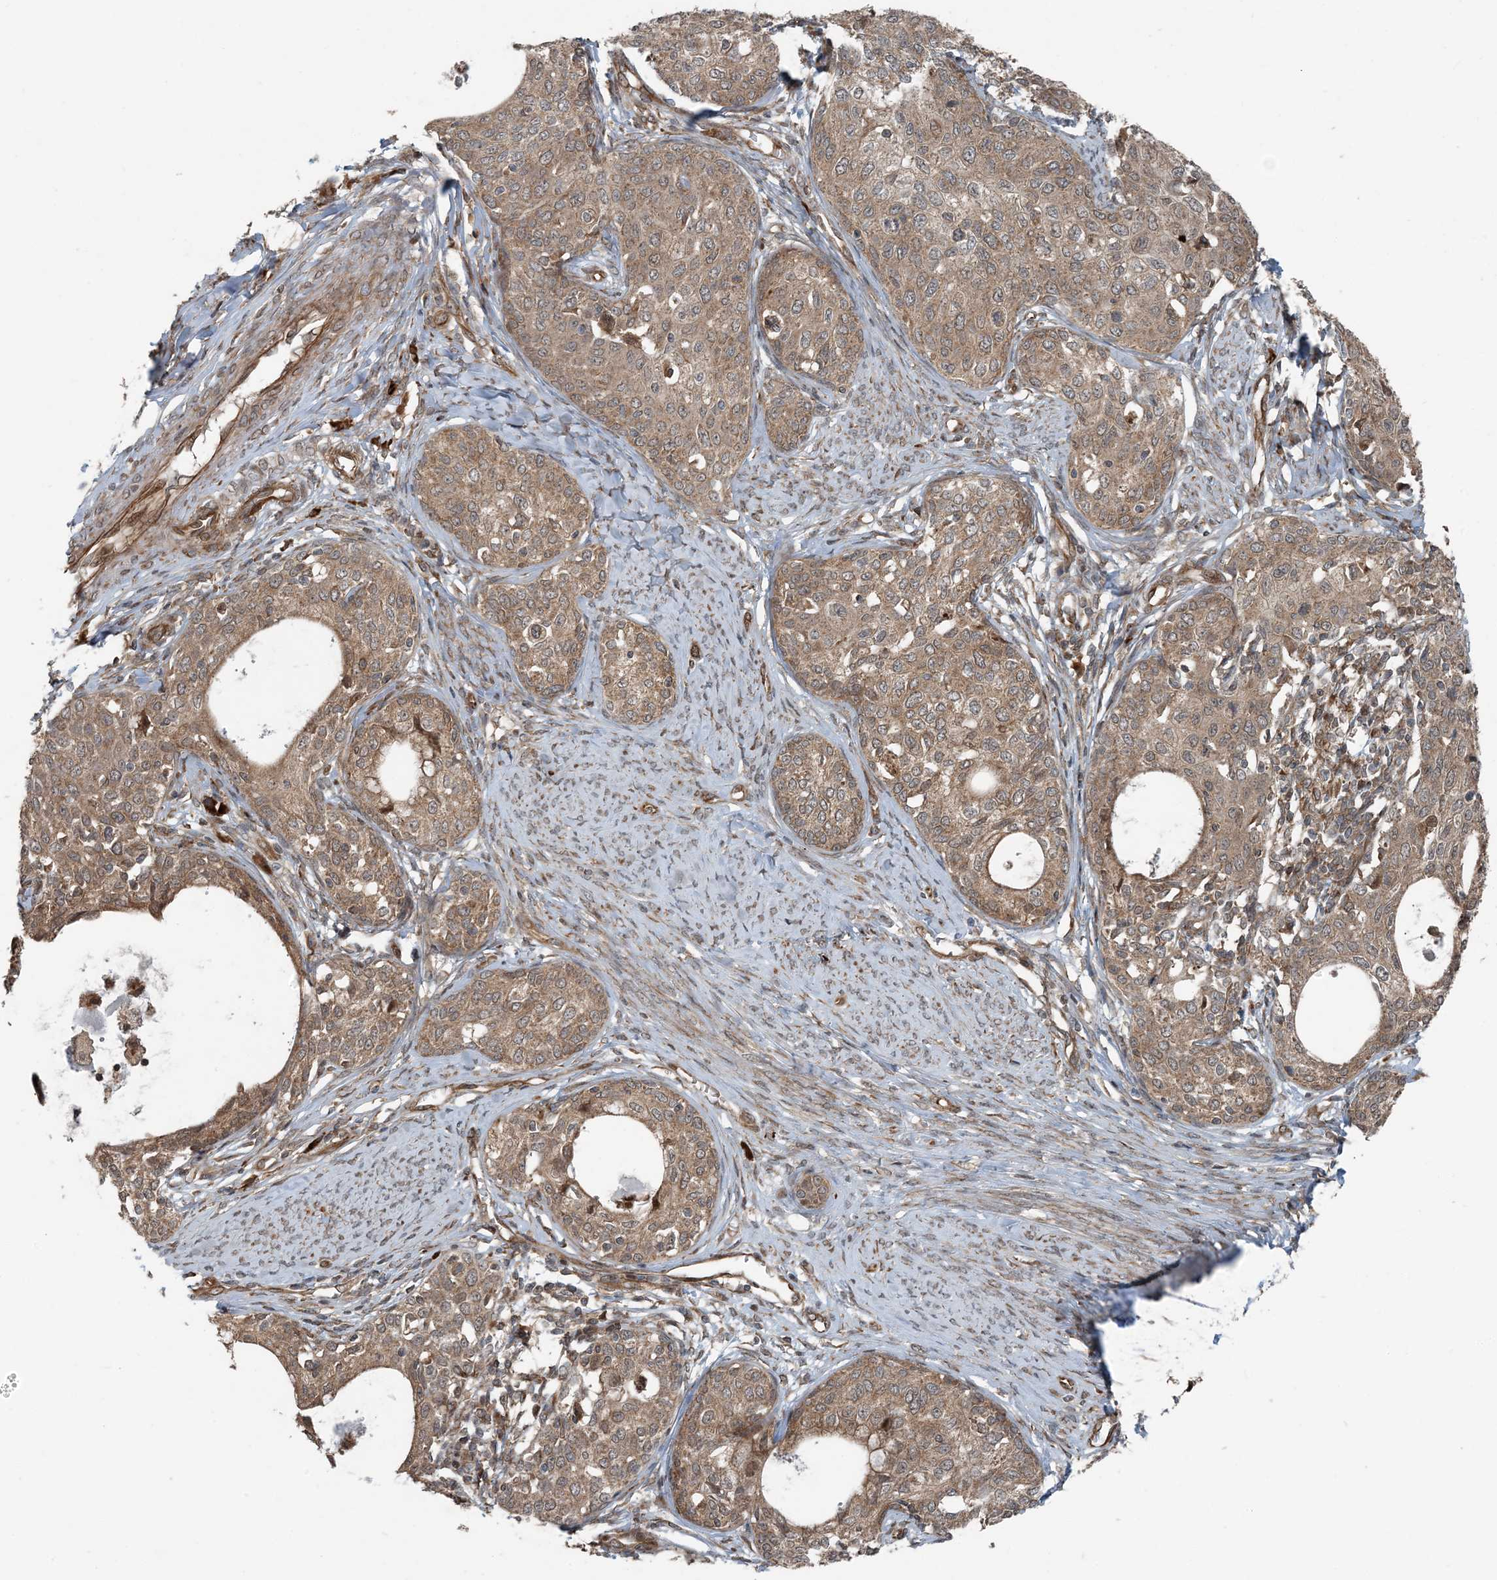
{"staining": {"intensity": "moderate", "quantity": ">75%", "location": "cytoplasmic/membranous"}, "tissue": "cervical cancer", "cell_type": "Tumor cells", "image_type": "cancer", "snomed": [{"axis": "morphology", "description": "Squamous cell carcinoma, NOS"}, {"axis": "morphology", "description": "Adenocarcinoma, NOS"}, {"axis": "topography", "description": "Cervix"}], "caption": "Protein staining exhibits moderate cytoplasmic/membranous expression in approximately >75% of tumor cells in squamous cell carcinoma (cervical).", "gene": "EDEM2", "patient": {"sex": "female", "age": 52}}